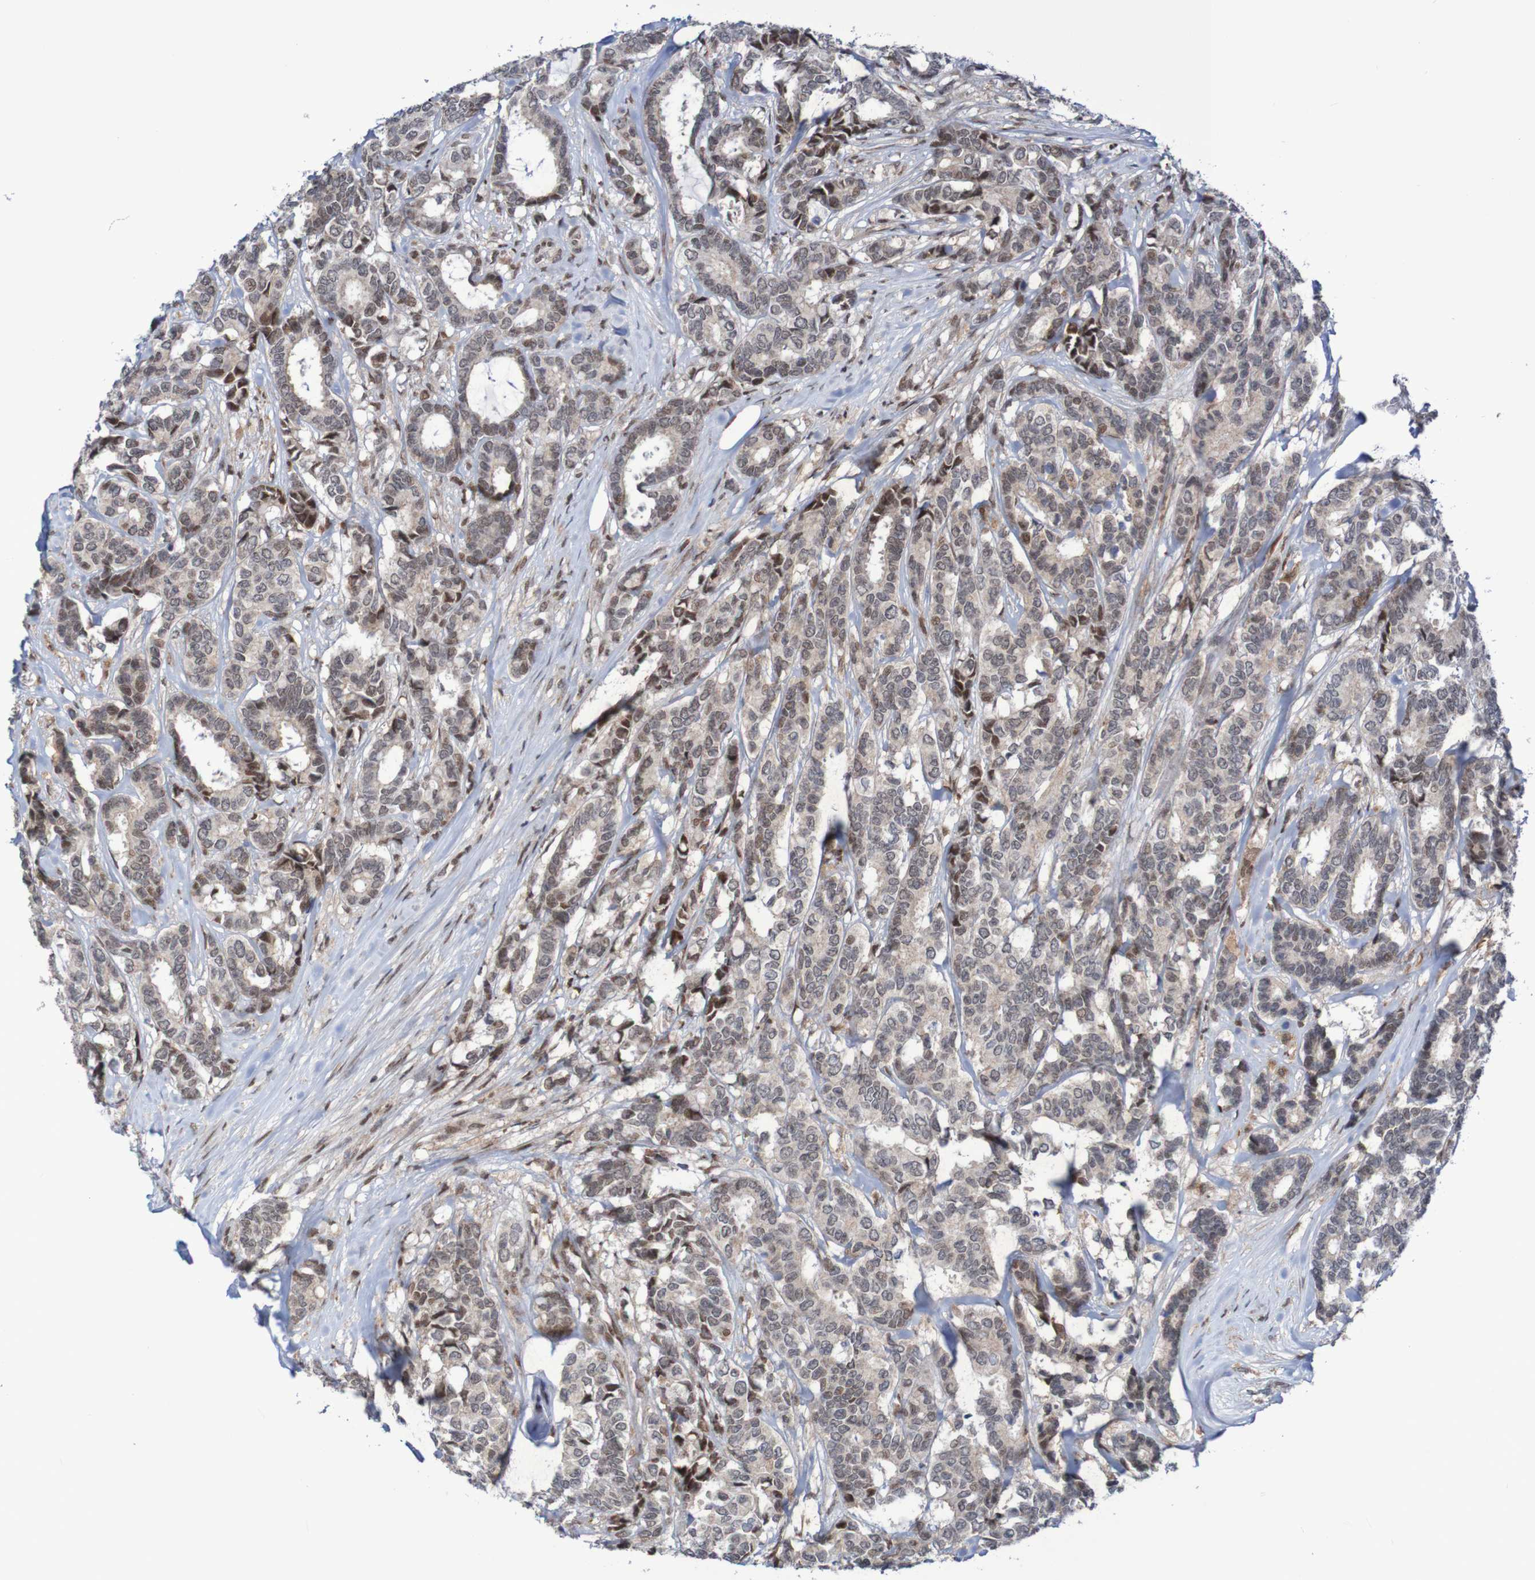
{"staining": {"intensity": "weak", "quantity": ">75%", "location": "cytoplasmic/membranous"}, "tissue": "breast cancer", "cell_type": "Tumor cells", "image_type": "cancer", "snomed": [{"axis": "morphology", "description": "Duct carcinoma"}, {"axis": "topography", "description": "Breast"}], "caption": "Tumor cells show low levels of weak cytoplasmic/membranous positivity in approximately >75% of cells in intraductal carcinoma (breast).", "gene": "ITLN1", "patient": {"sex": "female", "age": 87}}